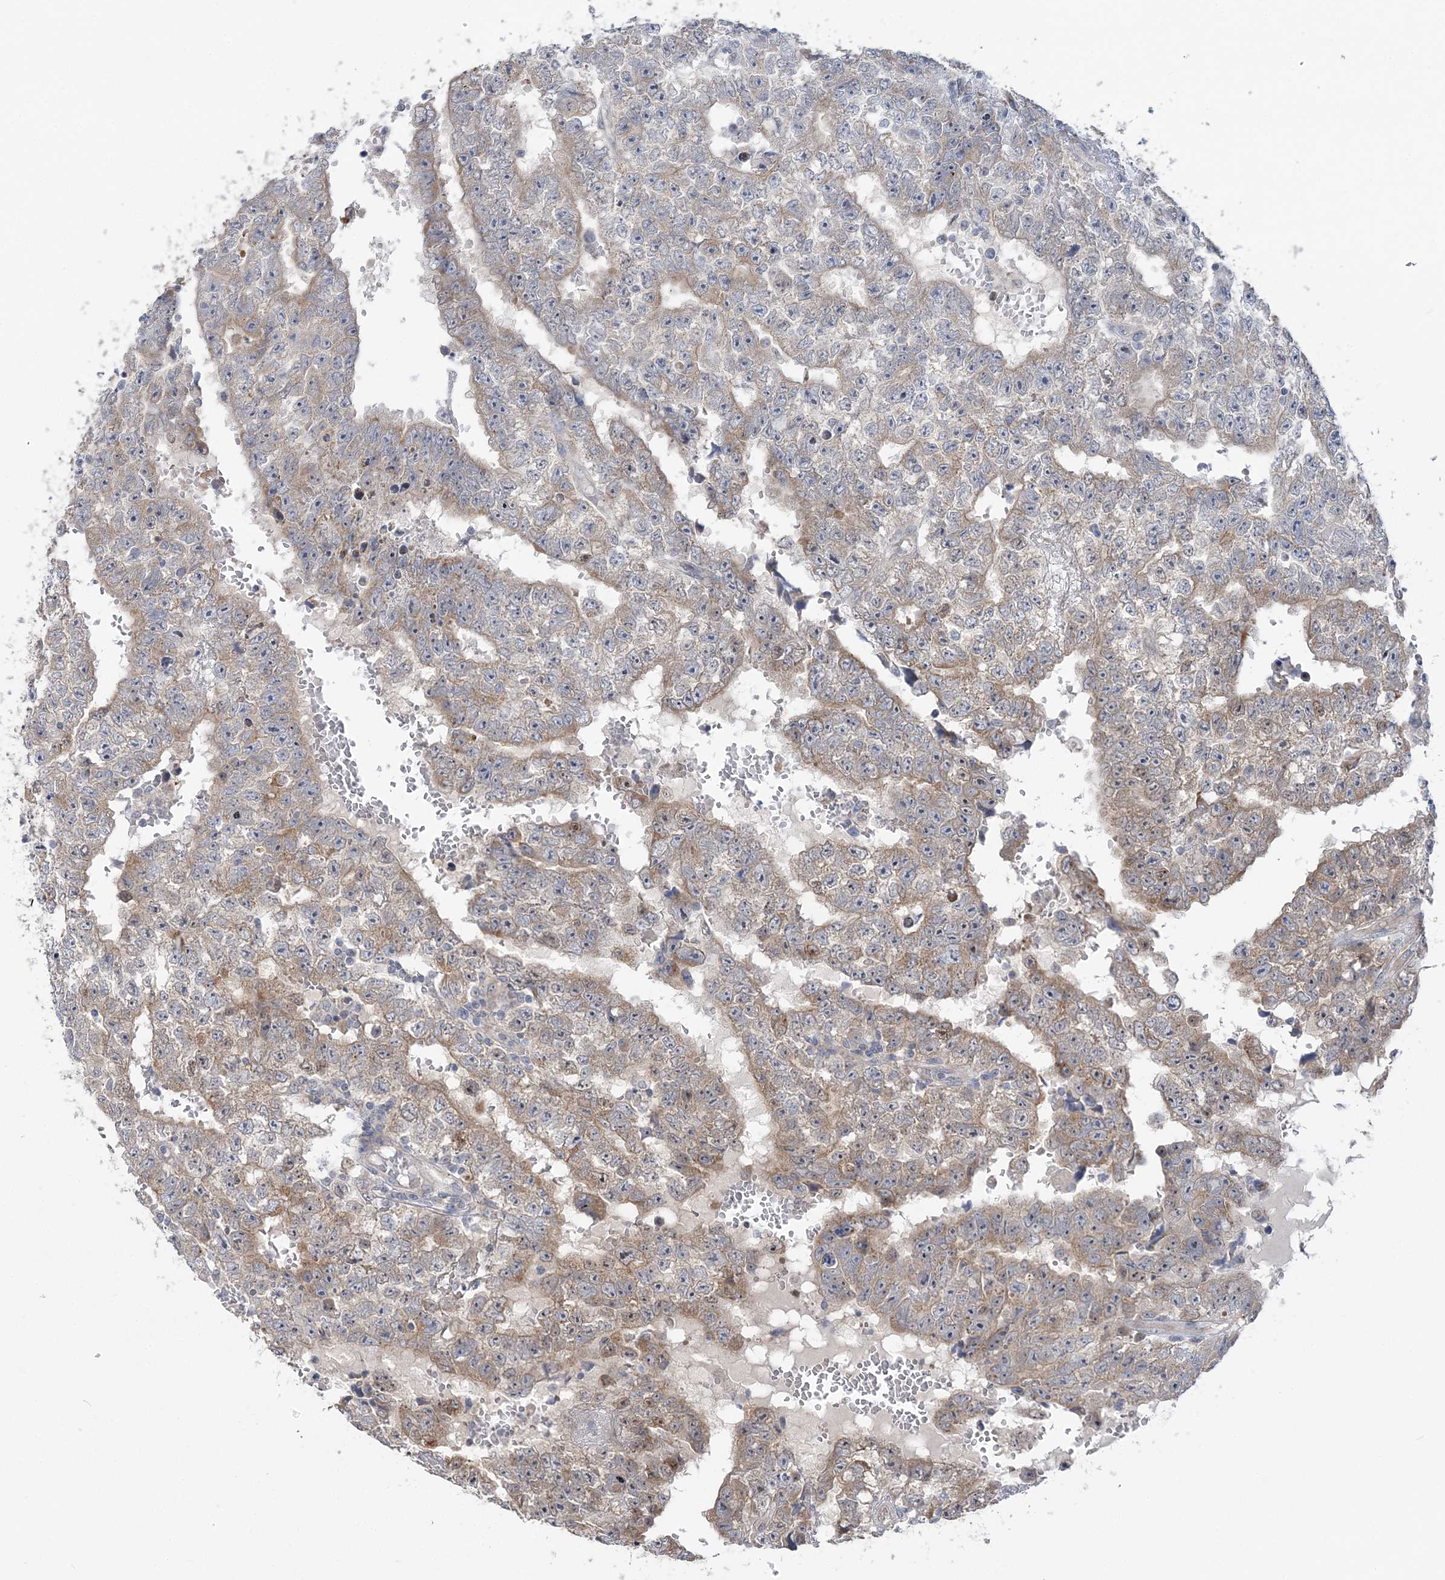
{"staining": {"intensity": "moderate", "quantity": "25%-75%", "location": "cytoplasmic/membranous"}, "tissue": "testis cancer", "cell_type": "Tumor cells", "image_type": "cancer", "snomed": [{"axis": "morphology", "description": "Carcinoma, Embryonal, NOS"}, {"axis": "topography", "description": "Testis"}], "caption": "High-power microscopy captured an immunohistochemistry image of testis cancer (embryonal carcinoma), revealing moderate cytoplasmic/membranous positivity in approximately 25%-75% of tumor cells. The protein is stained brown, and the nuclei are stained in blue (DAB (3,3'-diaminobenzidine) IHC with brightfield microscopy, high magnification).", "gene": "MMADHC", "patient": {"sex": "male", "age": 25}}